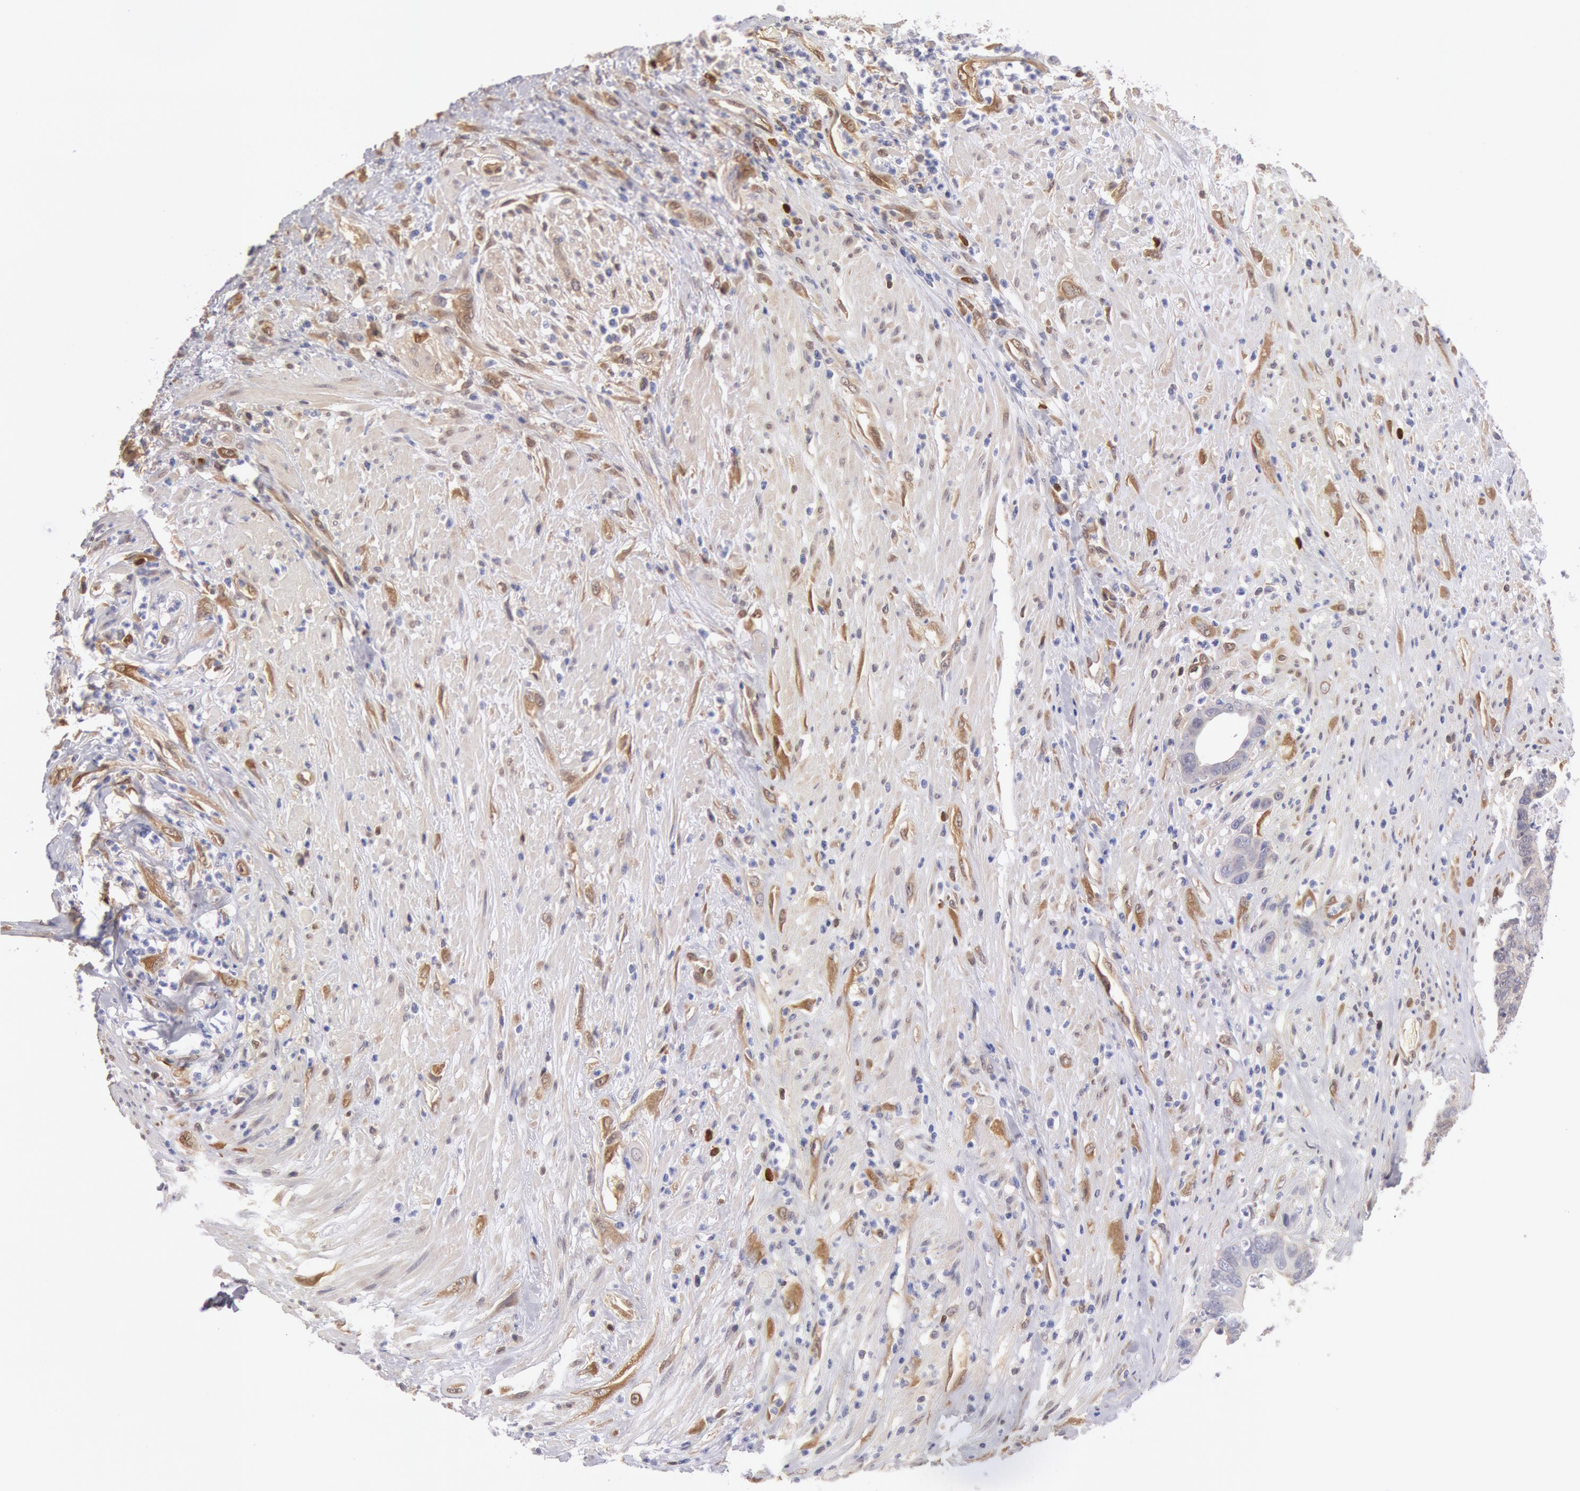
{"staining": {"intensity": "moderate", "quantity": "25%-75%", "location": "cytoplasmic/membranous"}, "tissue": "colorectal cancer", "cell_type": "Tumor cells", "image_type": "cancer", "snomed": [{"axis": "morphology", "description": "Adenocarcinoma, NOS"}, {"axis": "topography", "description": "Rectum"}], "caption": "High-power microscopy captured an immunohistochemistry (IHC) image of colorectal adenocarcinoma, revealing moderate cytoplasmic/membranous staining in approximately 25%-75% of tumor cells.", "gene": "CCDC50", "patient": {"sex": "female", "age": 65}}